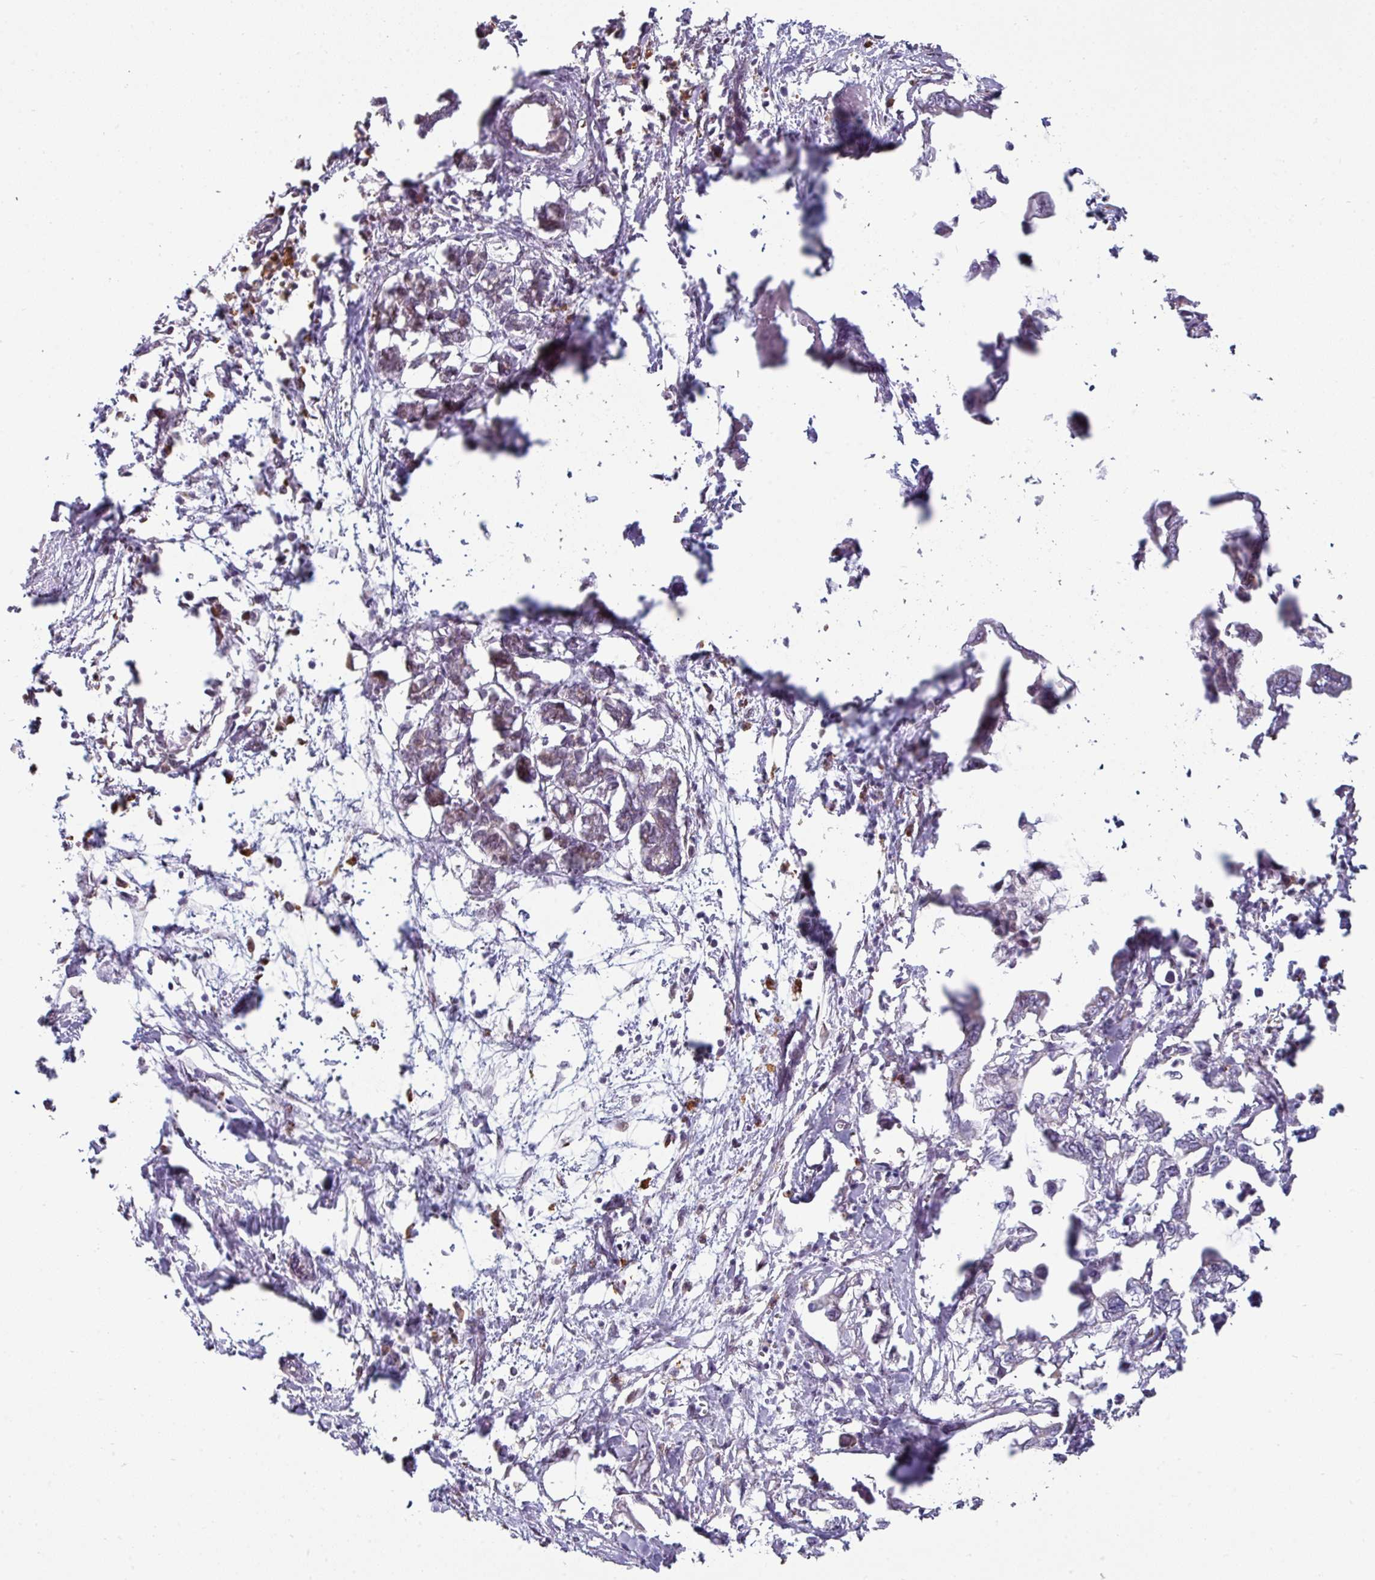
{"staining": {"intensity": "negative", "quantity": "none", "location": "none"}, "tissue": "pancreatic cancer", "cell_type": "Tumor cells", "image_type": "cancer", "snomed": [{"axis": "morphology", "description": "Adenocarcinoma, NOS"}, {"axis": "topography", "description": "Pancreas"}], "caption": "DAB immunohistochemical staining of human pancreatic cancer exhibits no significant staining in tumor cells.", "gene": "SWSAP1", "patient": {"sex": "male", "age": 61}}